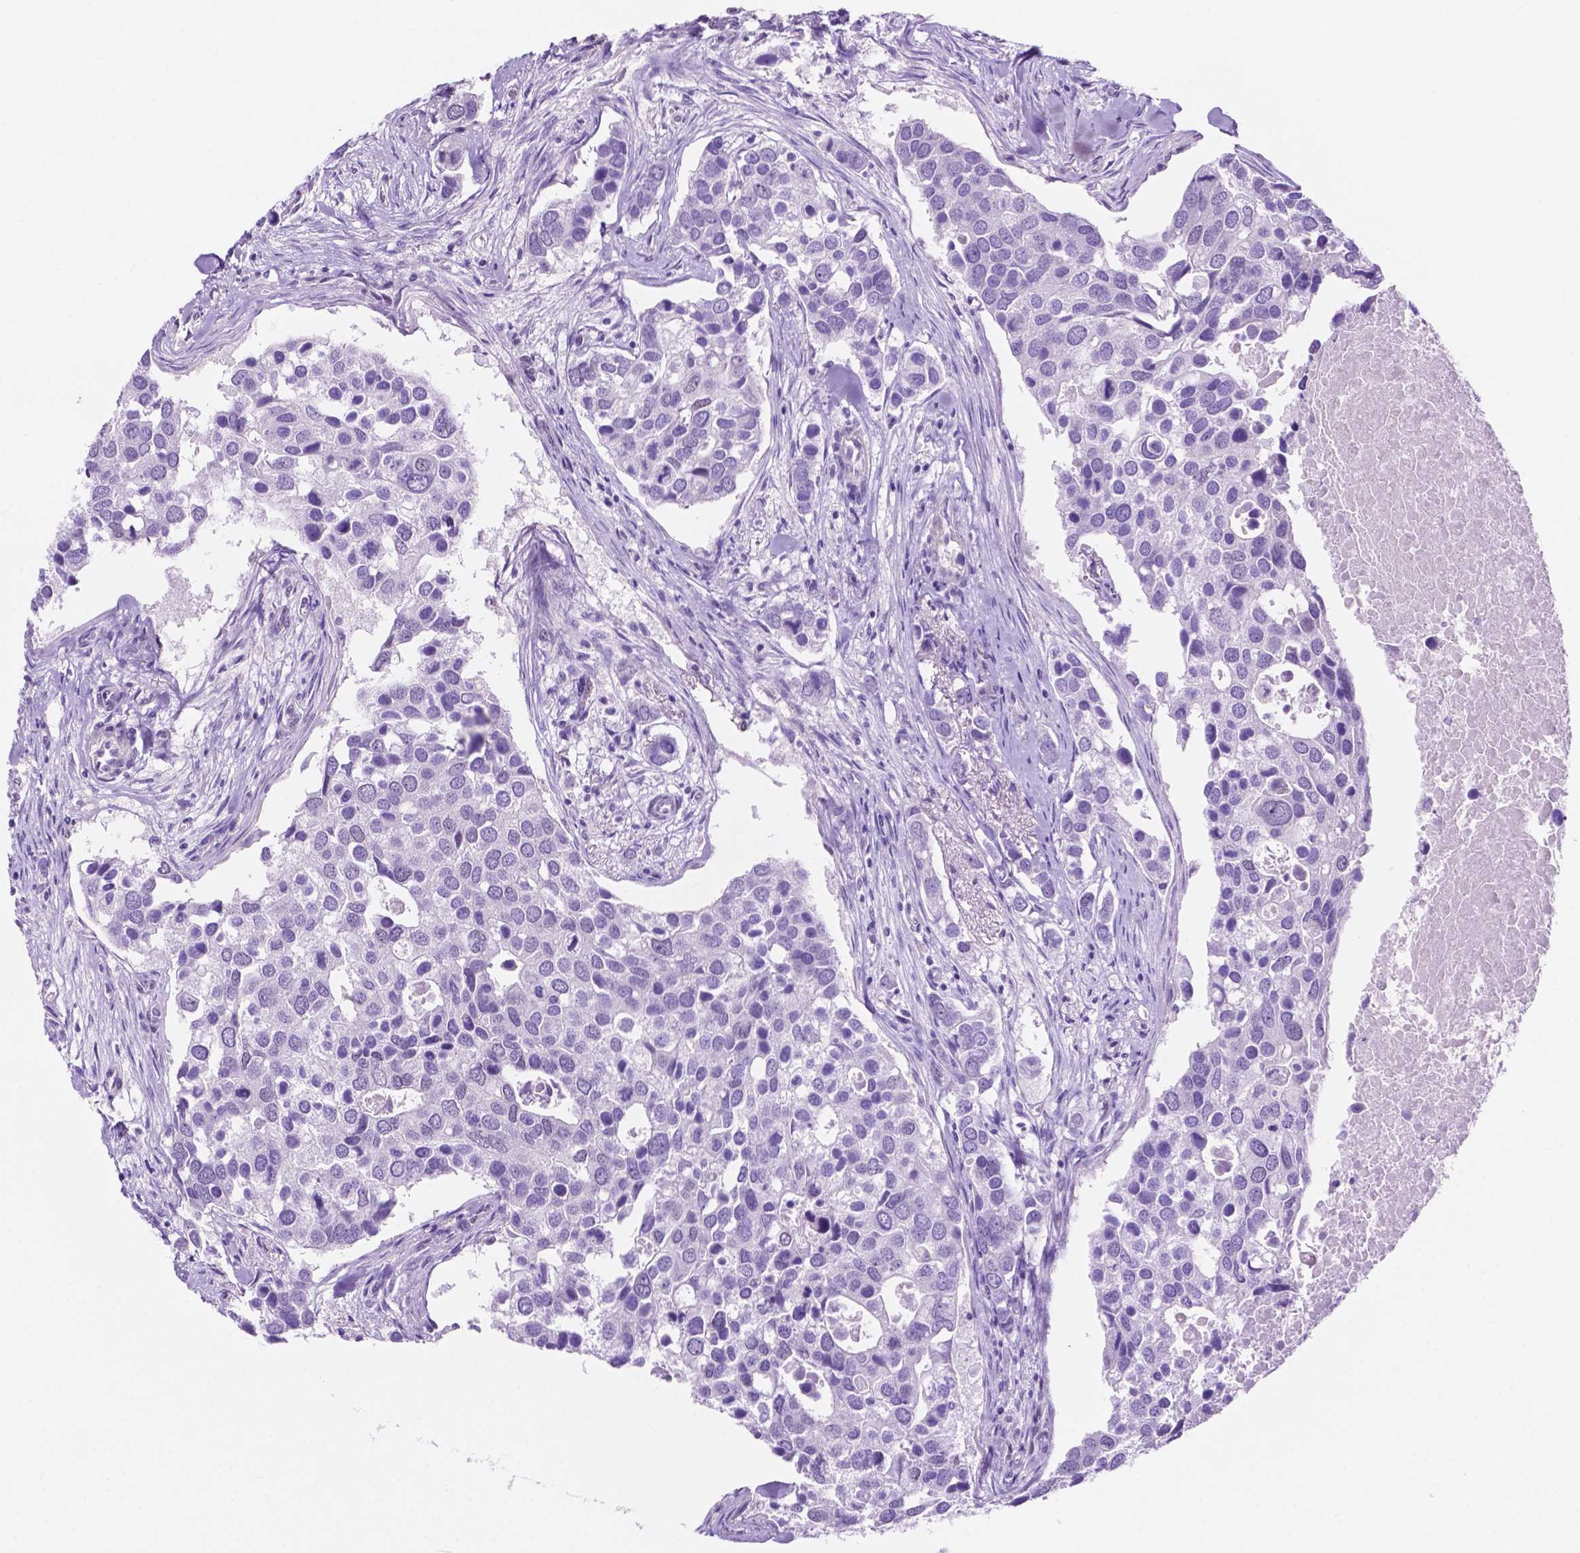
{"staining": {"intensity": "negative", "quantity": "none", "location": "none"}, "tissue": "breast cancer", "cell_type": "Tumor cells", "image_type": "cancer", "snomed": [{"axis": "morphology", "description": "Duct carcinoma"}, {"axis": "topography", "description": "Breast"}], "caption": "Tumor cells are negative for protein expression in human breast cancer (intraductal carcinoma). Nuclei are stained in blue.", "gene": "ACY3", "patient": {"sex": "female", "age": 83}}